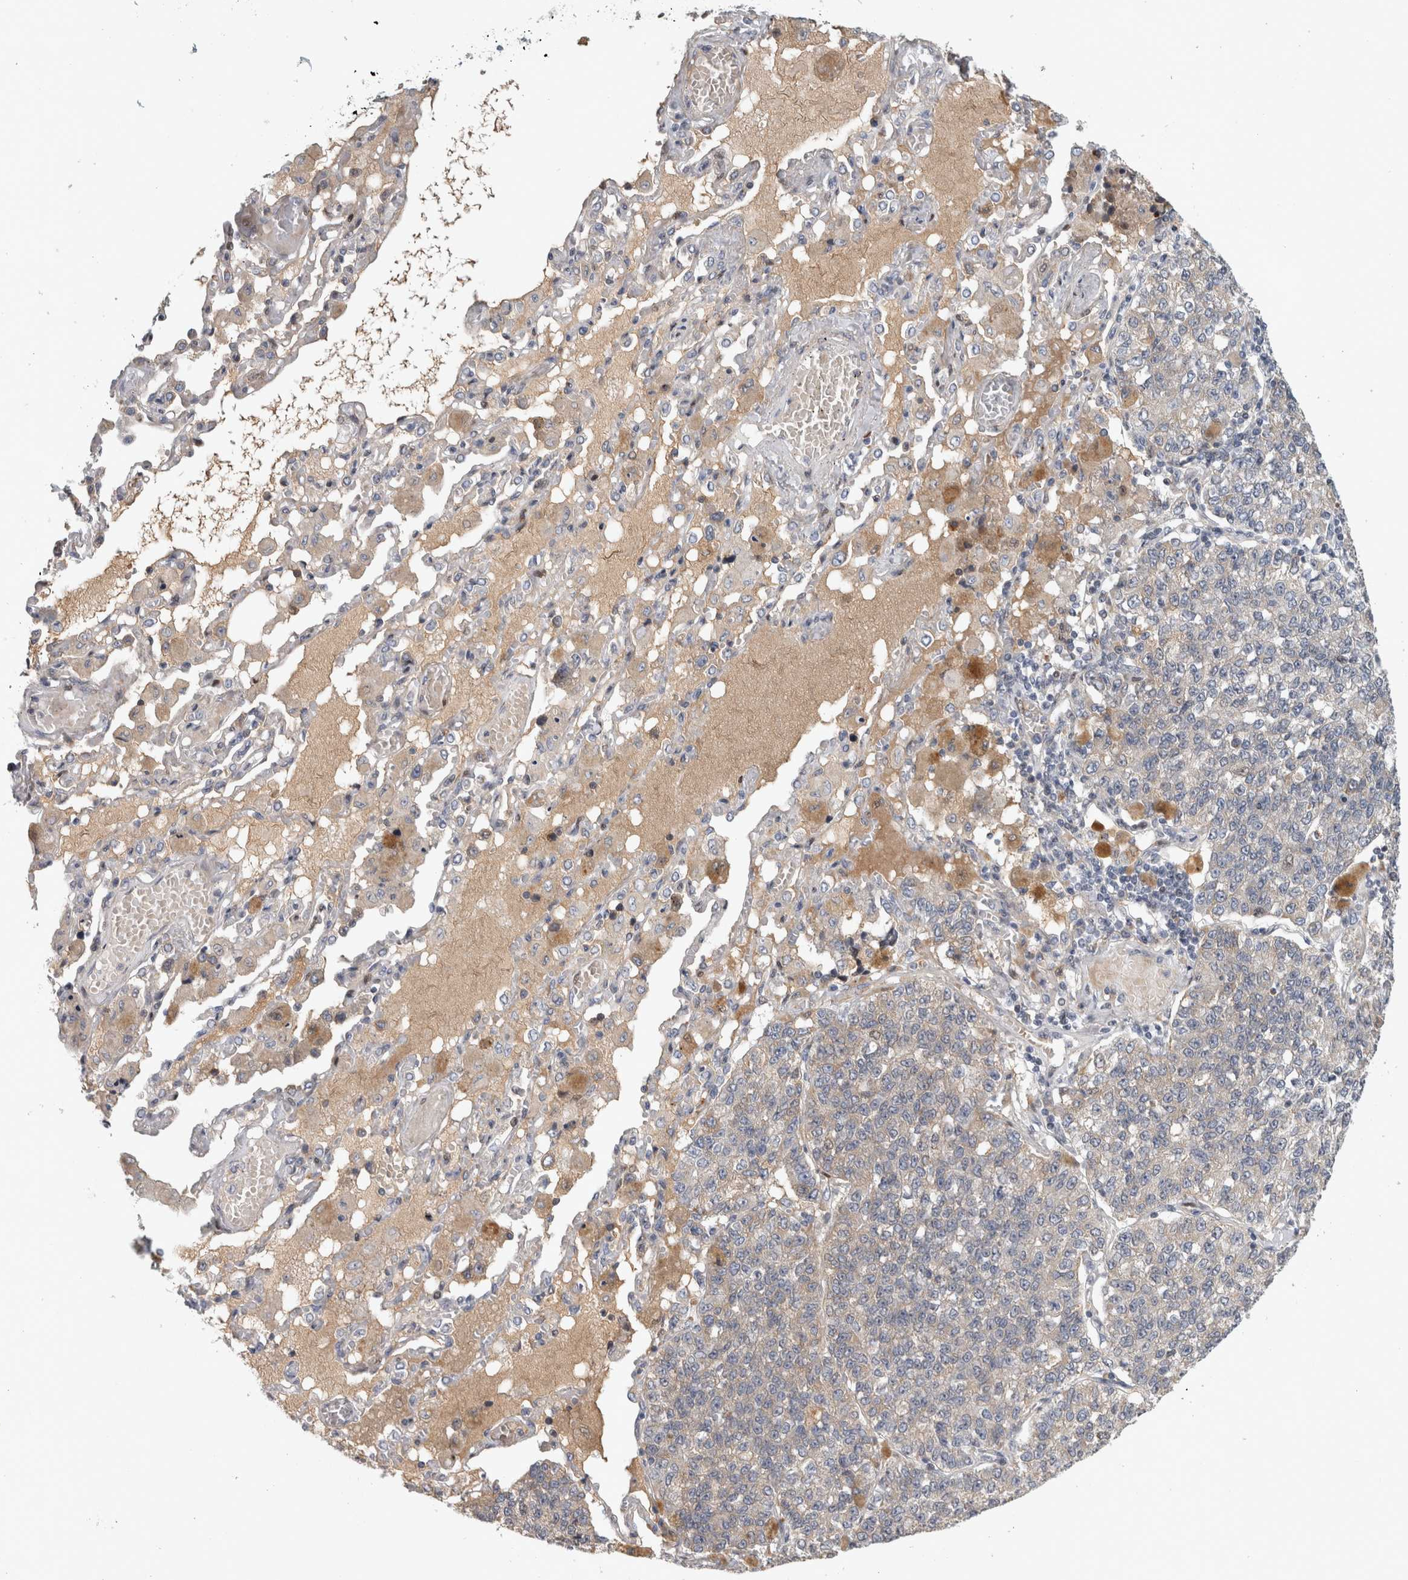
{"staining": {"intensity": "negative", "quantity": "none", "location": "none"}, "tissue": "lung cancer", "cell_type": "Tumor cells", "image_type": "cancer", "snomed": [{"axis": "morphology", "description": "Adenocarcinoma, NOS"}, {"axis": "topography", "description": "Lung"}], "caption": "High power microscopy image of an immunohistochemistry (IHC) image of lung cancer, revealing no significant expression in tumor cells. (DAB immunohistochemistry (IHC), high magnification).", "gene": "RBM48", "patient": {"sex": "male", "age": 49}}